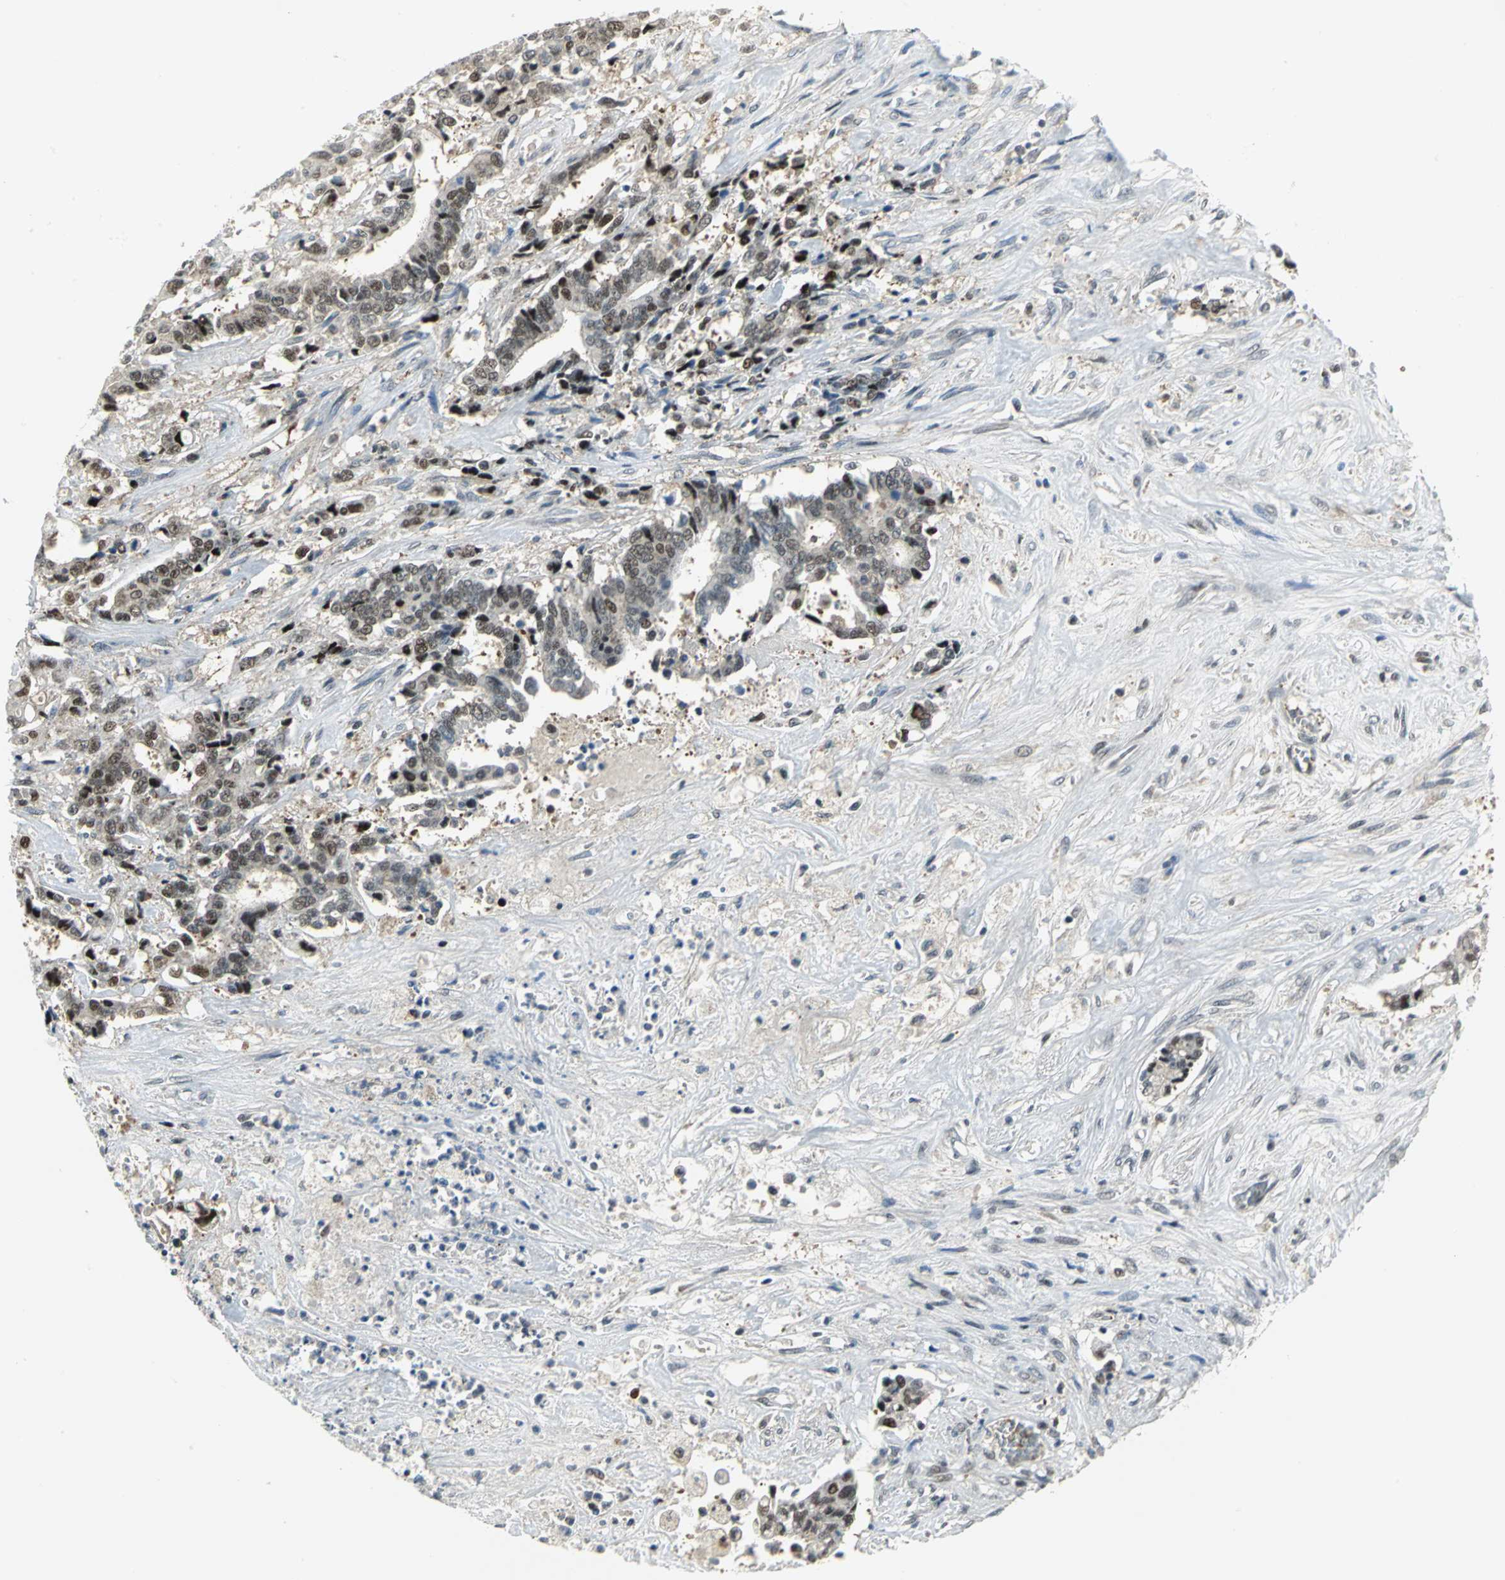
{"staining": {"intensity": "strong", "quantity": ">75%", "location": "cytoplasmic/membranous"}, "tissue": "liver cancer", "cell_type": "Tumor cells", "image_type": "cancer", "snomed": [{"axis": "morphology", "description": "Cholangiocarcinoma"}, {"axis": "topography", "description": "Liver"}], "caption": "Immunohistochemical staining of liver cancer displays strong cytoplasmic/membranous protein expression in approximately >75% of tumor cells.", "gene": "PSMA4", "patient": {"sex": "male", "age": 57}}